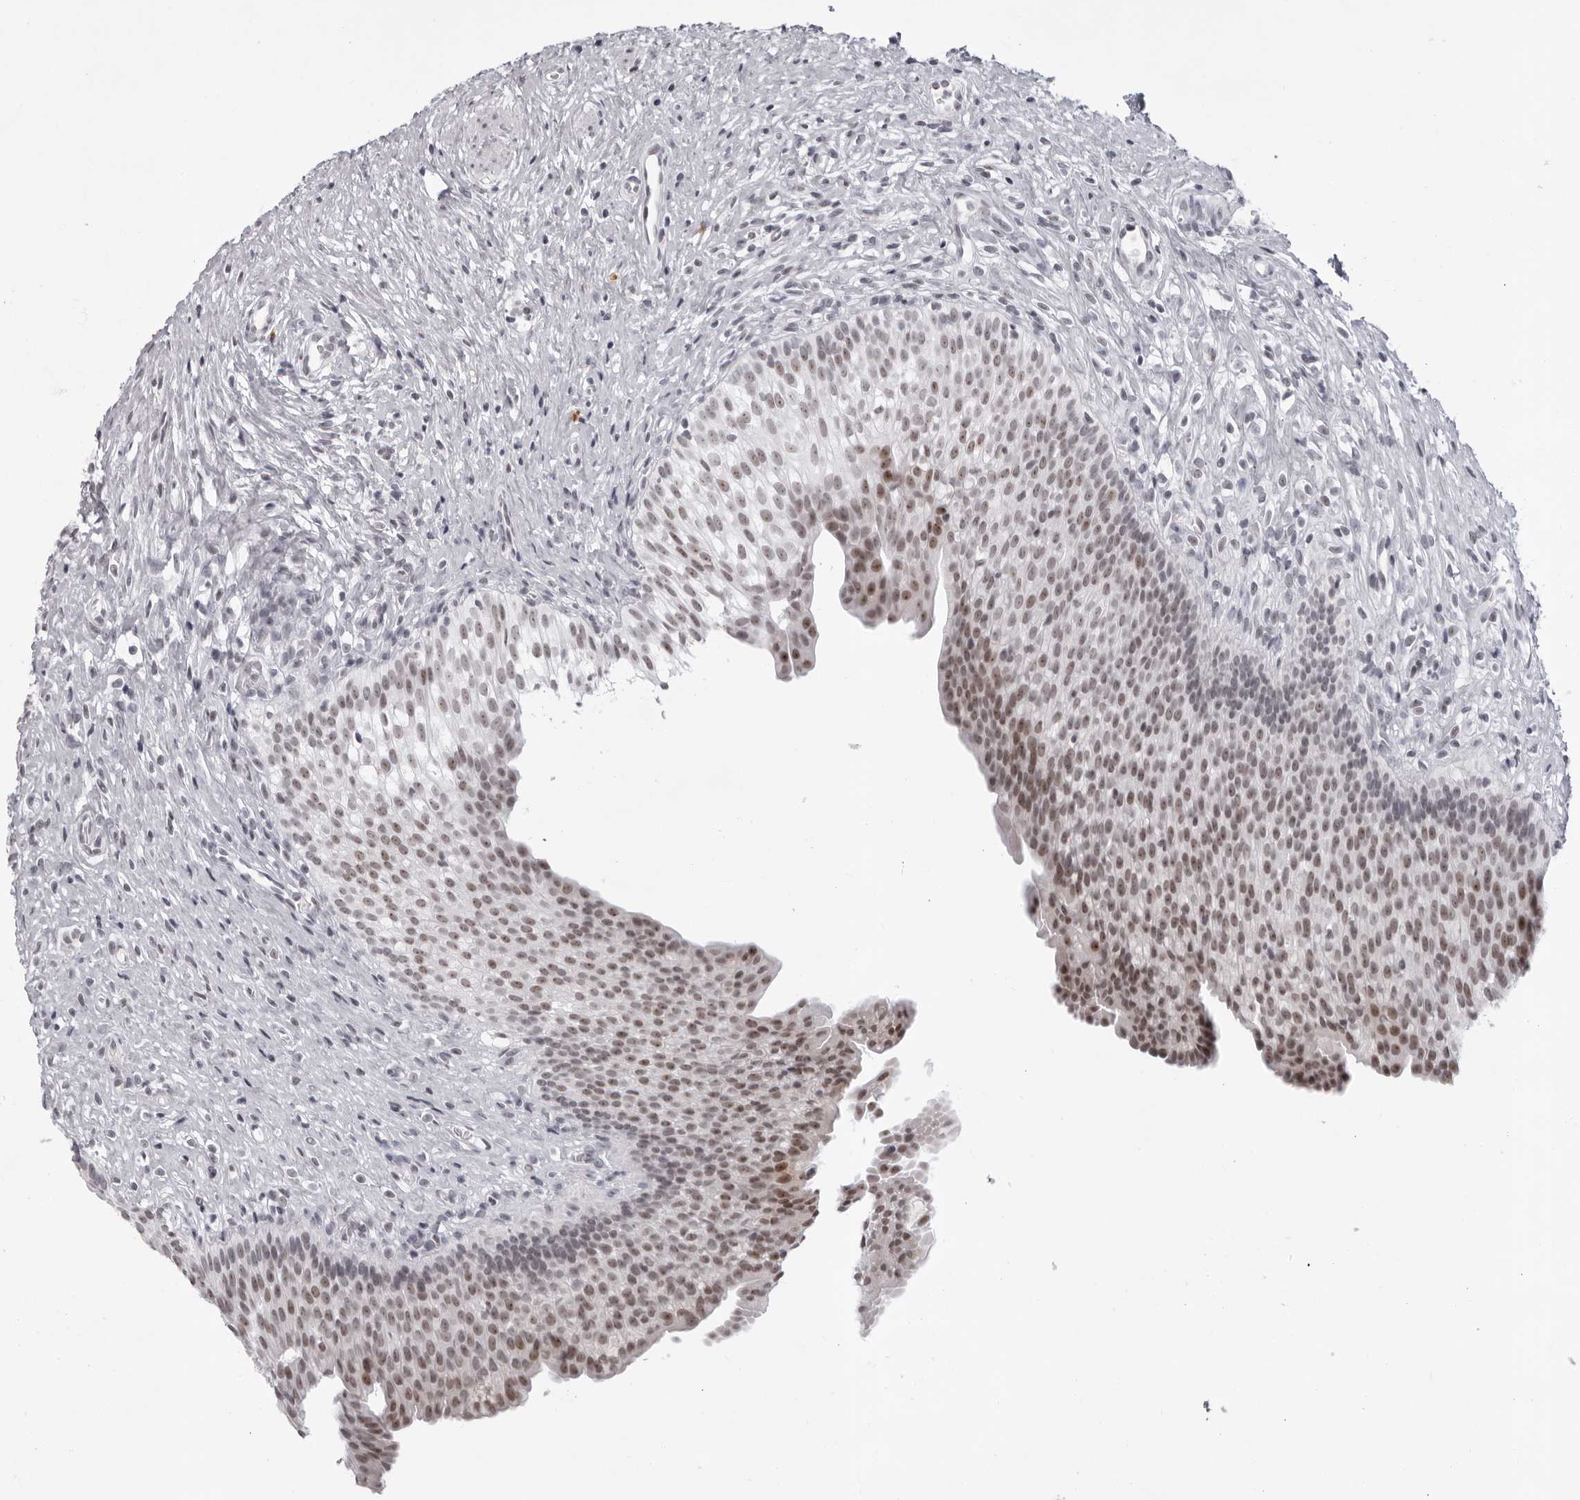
{"staining": {"intensity": "moderate", "quantity": "25%-75%", "location": "nuclear"}, "tissue": "urinary bladder", "cell_type": "Urothelial cells", "image_type": "normal", "snomed": [{"axis": "morphology", "description": "Normal tissue, NOS"}, {"axis": "topography", "description": "Urinary bladder"}], "caption": "A histopathology image showing moderate nuclear expression in approximately 25%-75% of urothelial cells in normal urinary bladder, as visualized by brown immunohistochemical staining.", "gene": "EXOSC10", "patient": {"sex": "male", "age": 1}}